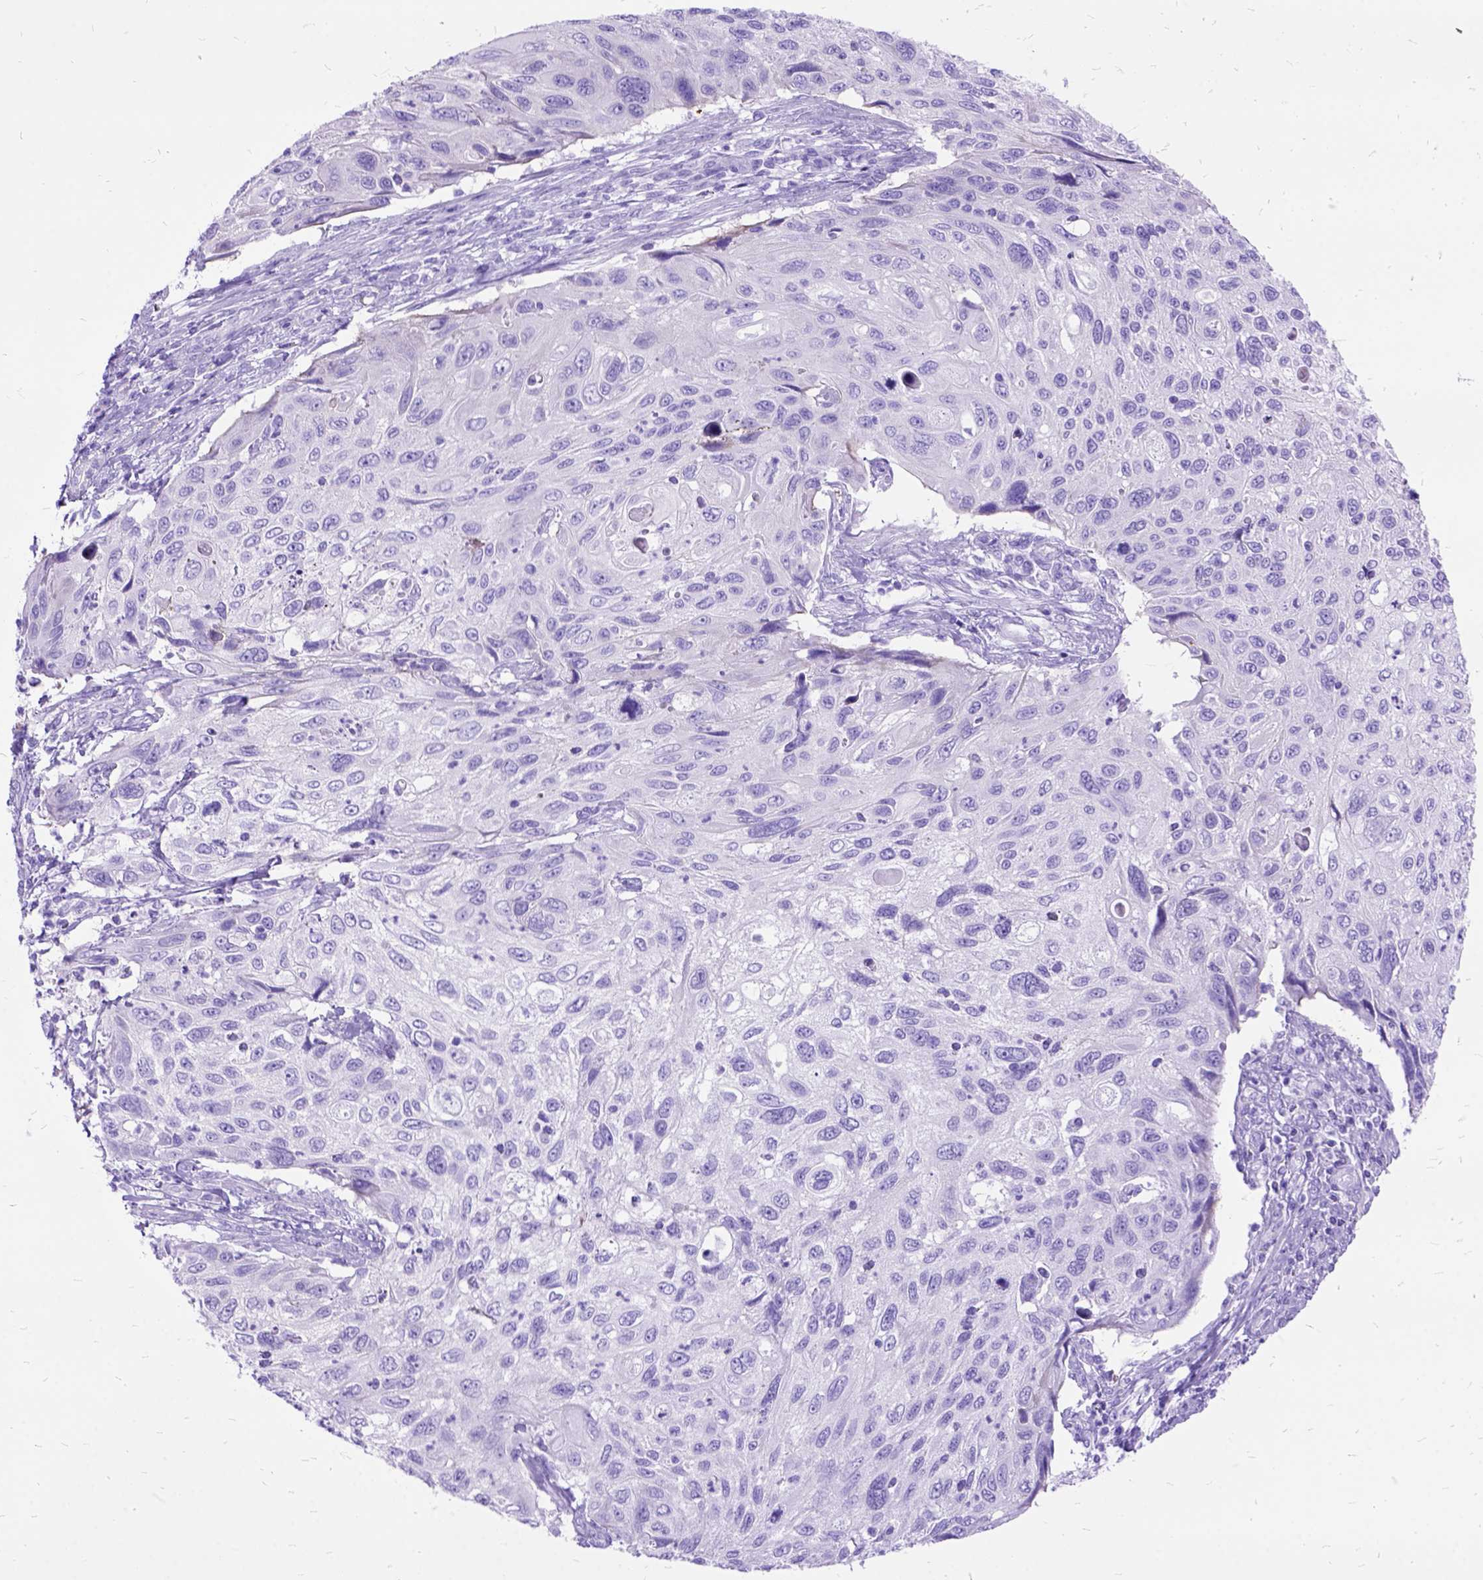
{"staining": {"intensity": "negative", "quantity": "none", "location": "none"}, "tissue": "cervical cancer", "cell_type": "Tumor cells", "image_type": "cancer", "snomed": [{"axis": "morphology", "description": "Squamous cell carcinoma, NOS"}, {"axis": "topography", "description": "Cervix"}], "caption": "Tumor cells show no significant protein staining in cervical cancer. (Stains: DAB (3,3'-diaminobenzidine) immunohistochemistry (IHC) with hematoxylin counter stain, Microscopy: brightfield microscopy at high magnification).", "gene": "DNAH2", "patient": {"sex": "female", "age": 70}}